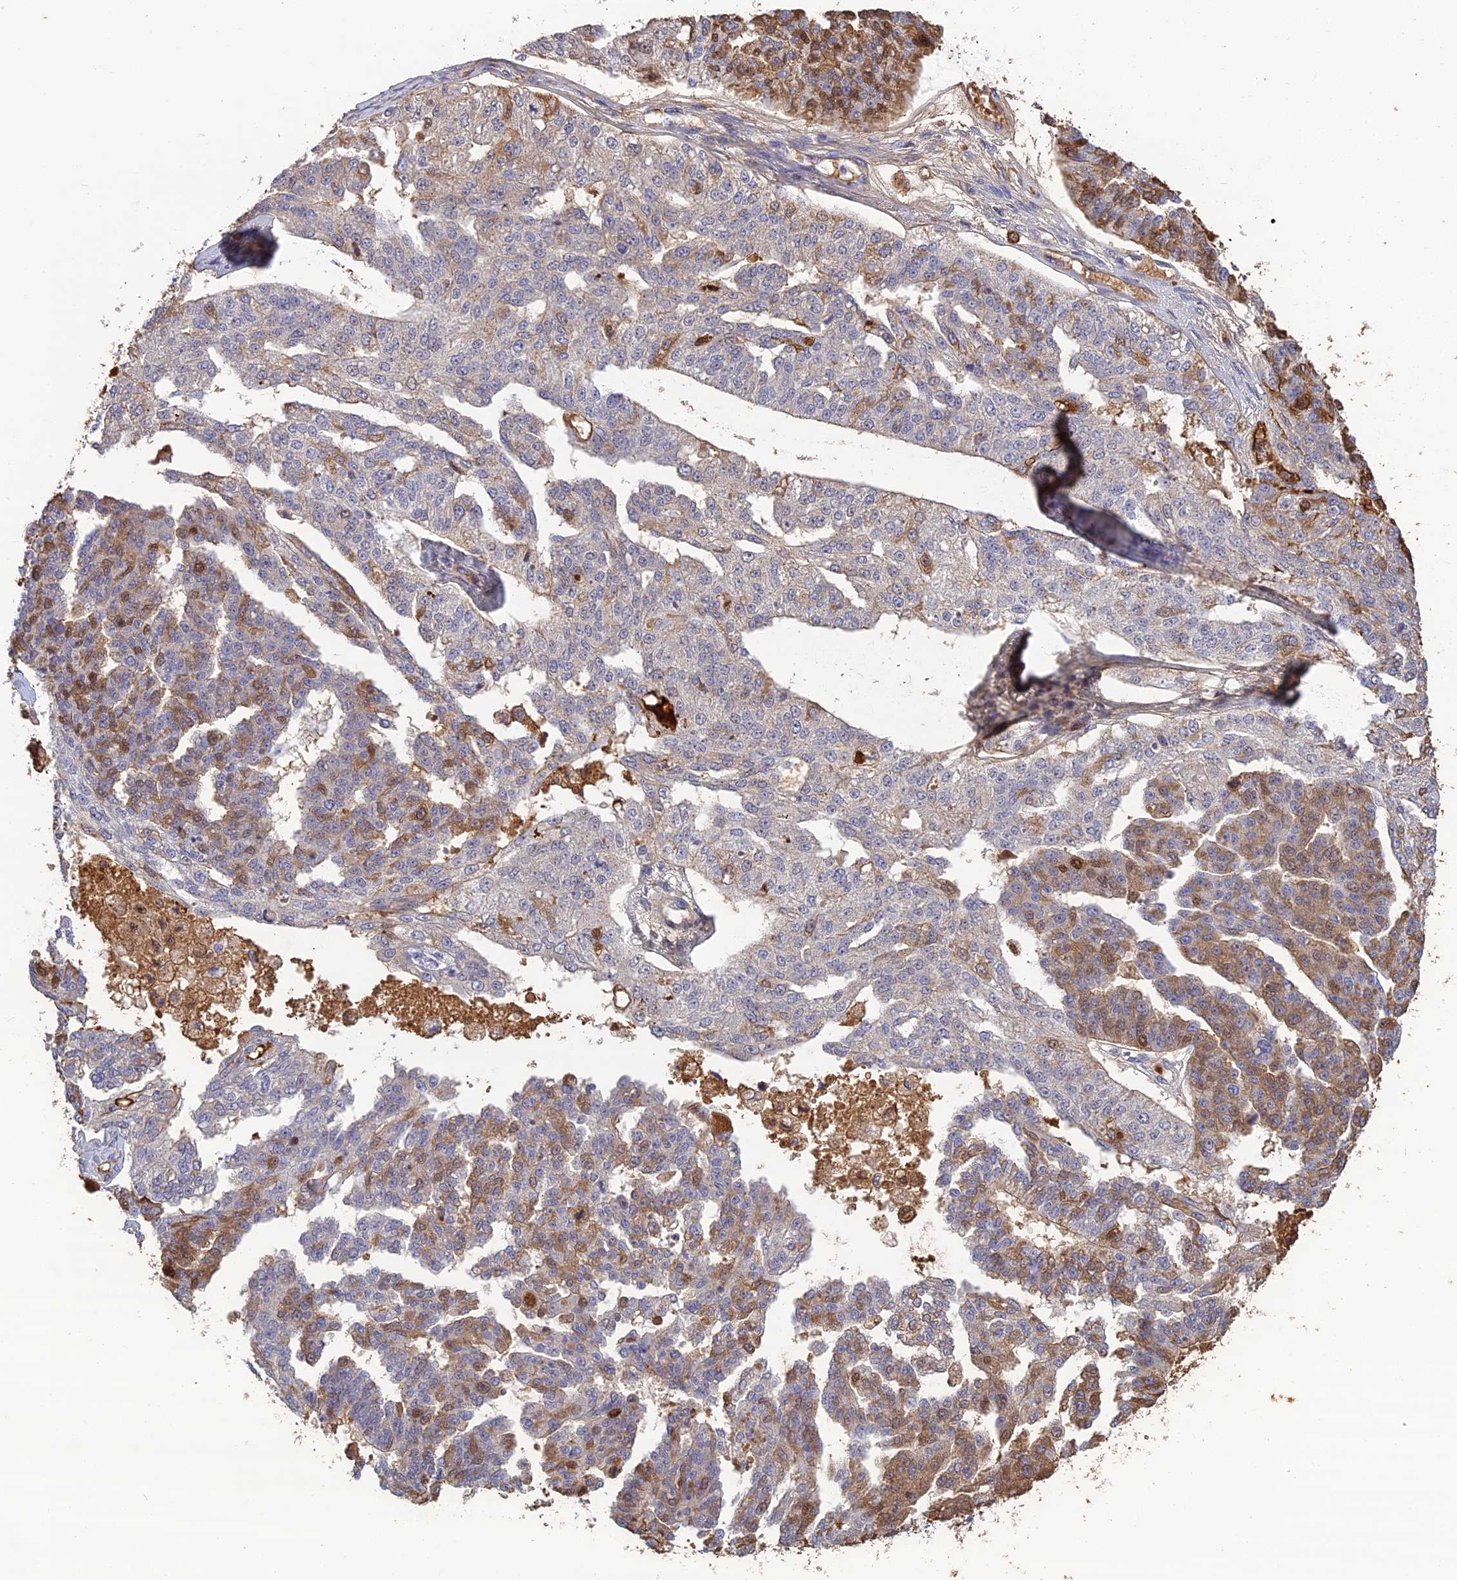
{"staining": {"intensity": "moderate", "quantity": "<25%", "location": "cytoplasmic/membranous,nuclear"}, "tissue": "ovarian cancer", "cell_type": "Tumor cells", "image_type": "cancer", "snomed": [{"axis": "morphology", "description": "Cystadenocarcinoma, serous, NOS"}, {"axis": "topography", "description": "Ovary"}], "caption": "High-power microscopy captured an immunohistochemistry image of ovarian cancer, revealing moderate cytoplasmic/membranous and nuclear staining in about <25% of tumor cells. The staining was performed using DAB, with brown indicating positive protein expression. Nuclei are stained blue with hematoxylin.", "gene": "PZP", "patient": {"sex": "female", "age": 58}}